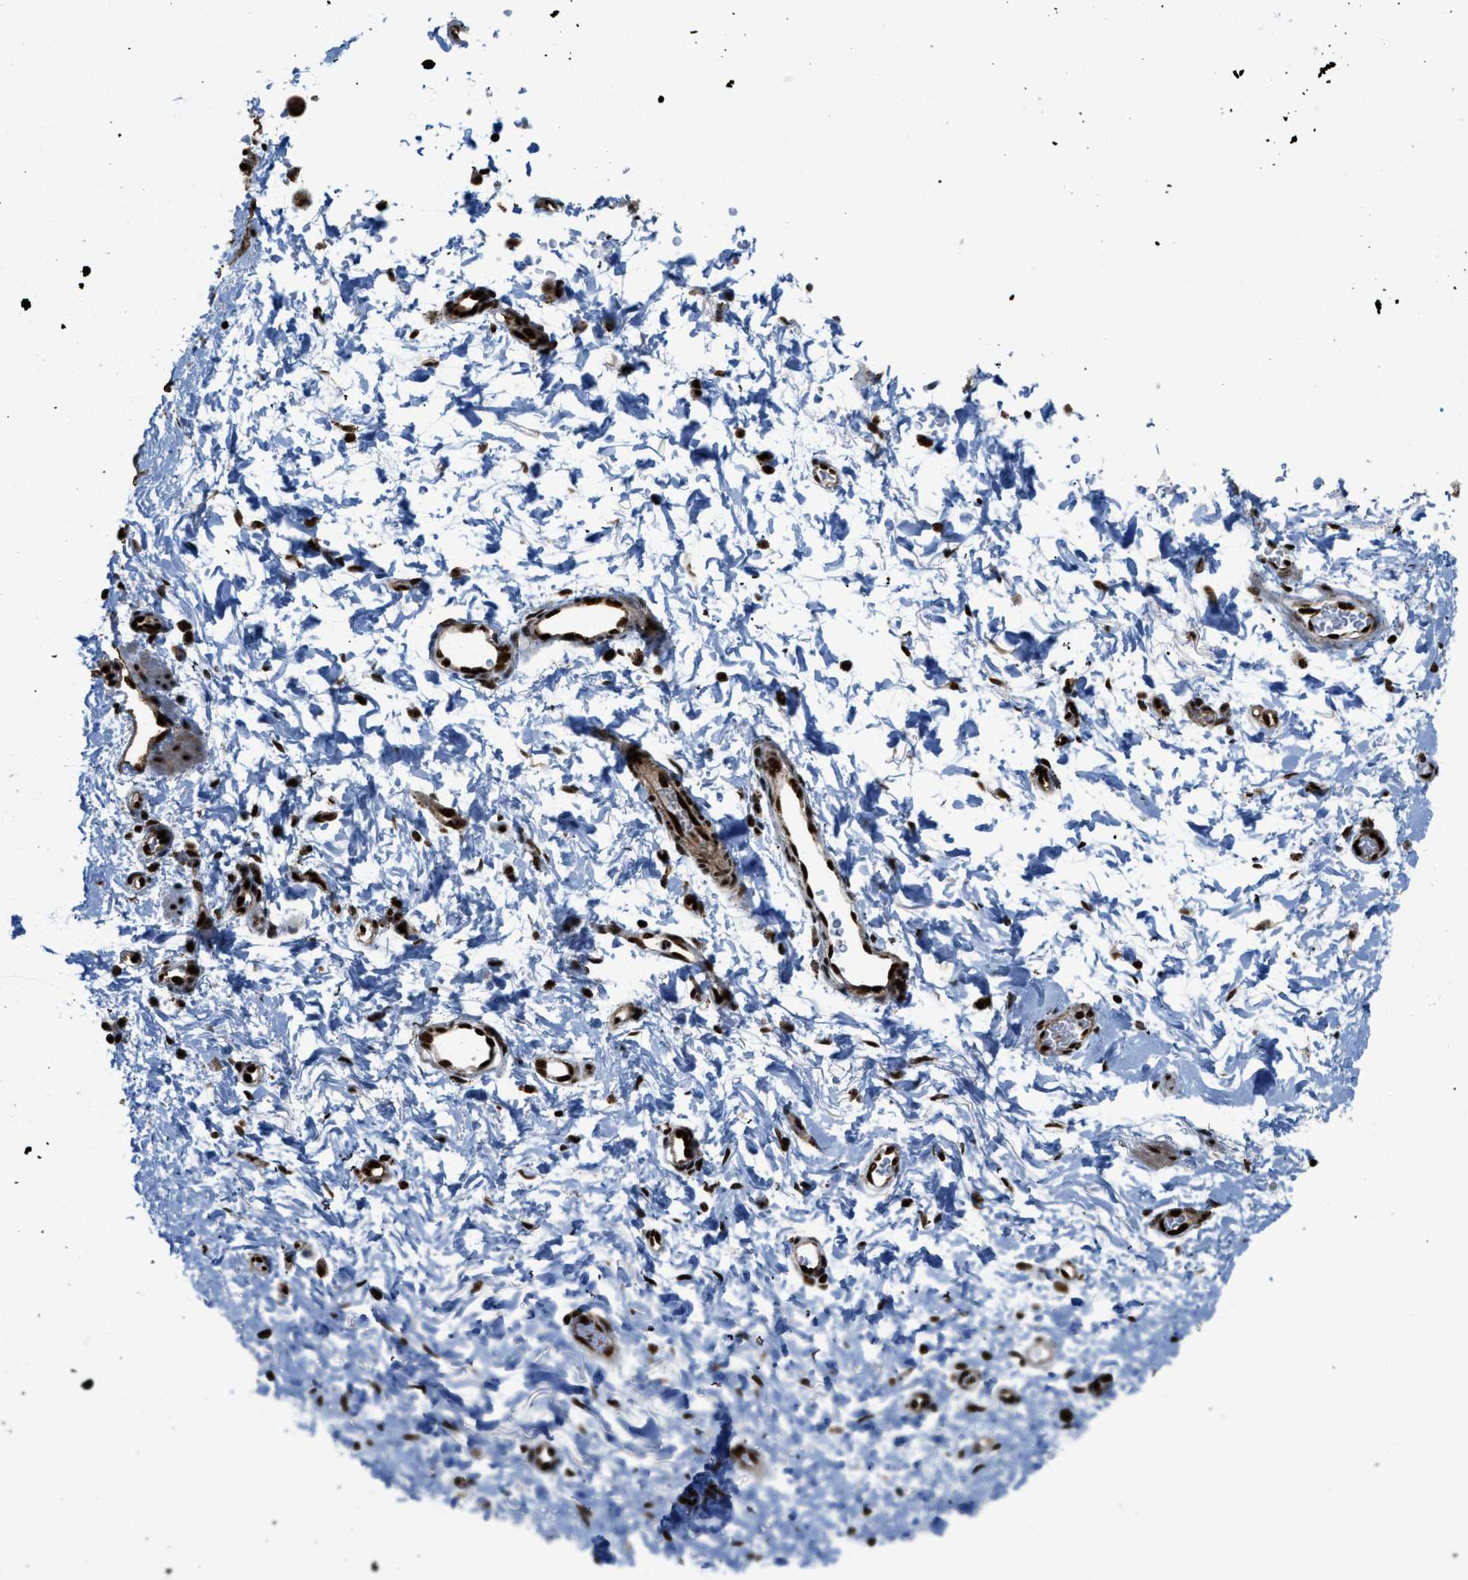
{"staining": {"intensity": "strong", "quantity": ">75%", "location": "nuclear"}, "tissue": "adipose tissue", "cell_type": "Adipocytes", "image_type": "normal", "snomed": [{"axis": "morphology", "description": "Normal tissue, NOS"}, {"axis": "topography", "description": "Cartilage tissue"}, {"axis": "topography", "description": "Bronchus"}], "caption": "Immunohistochemistry (DAB (3,3'-diaminobenzidine)) staining of normal adipose tissue reveals strong nuclear protein expression in about >75% of adipocytes. (Stains: DAB in brown, nuclei in blue, Microscopy: brightfield microscopy at high magnification).", "gene": "GABPB1", "patient": {"sex": "female", "age": 53}}